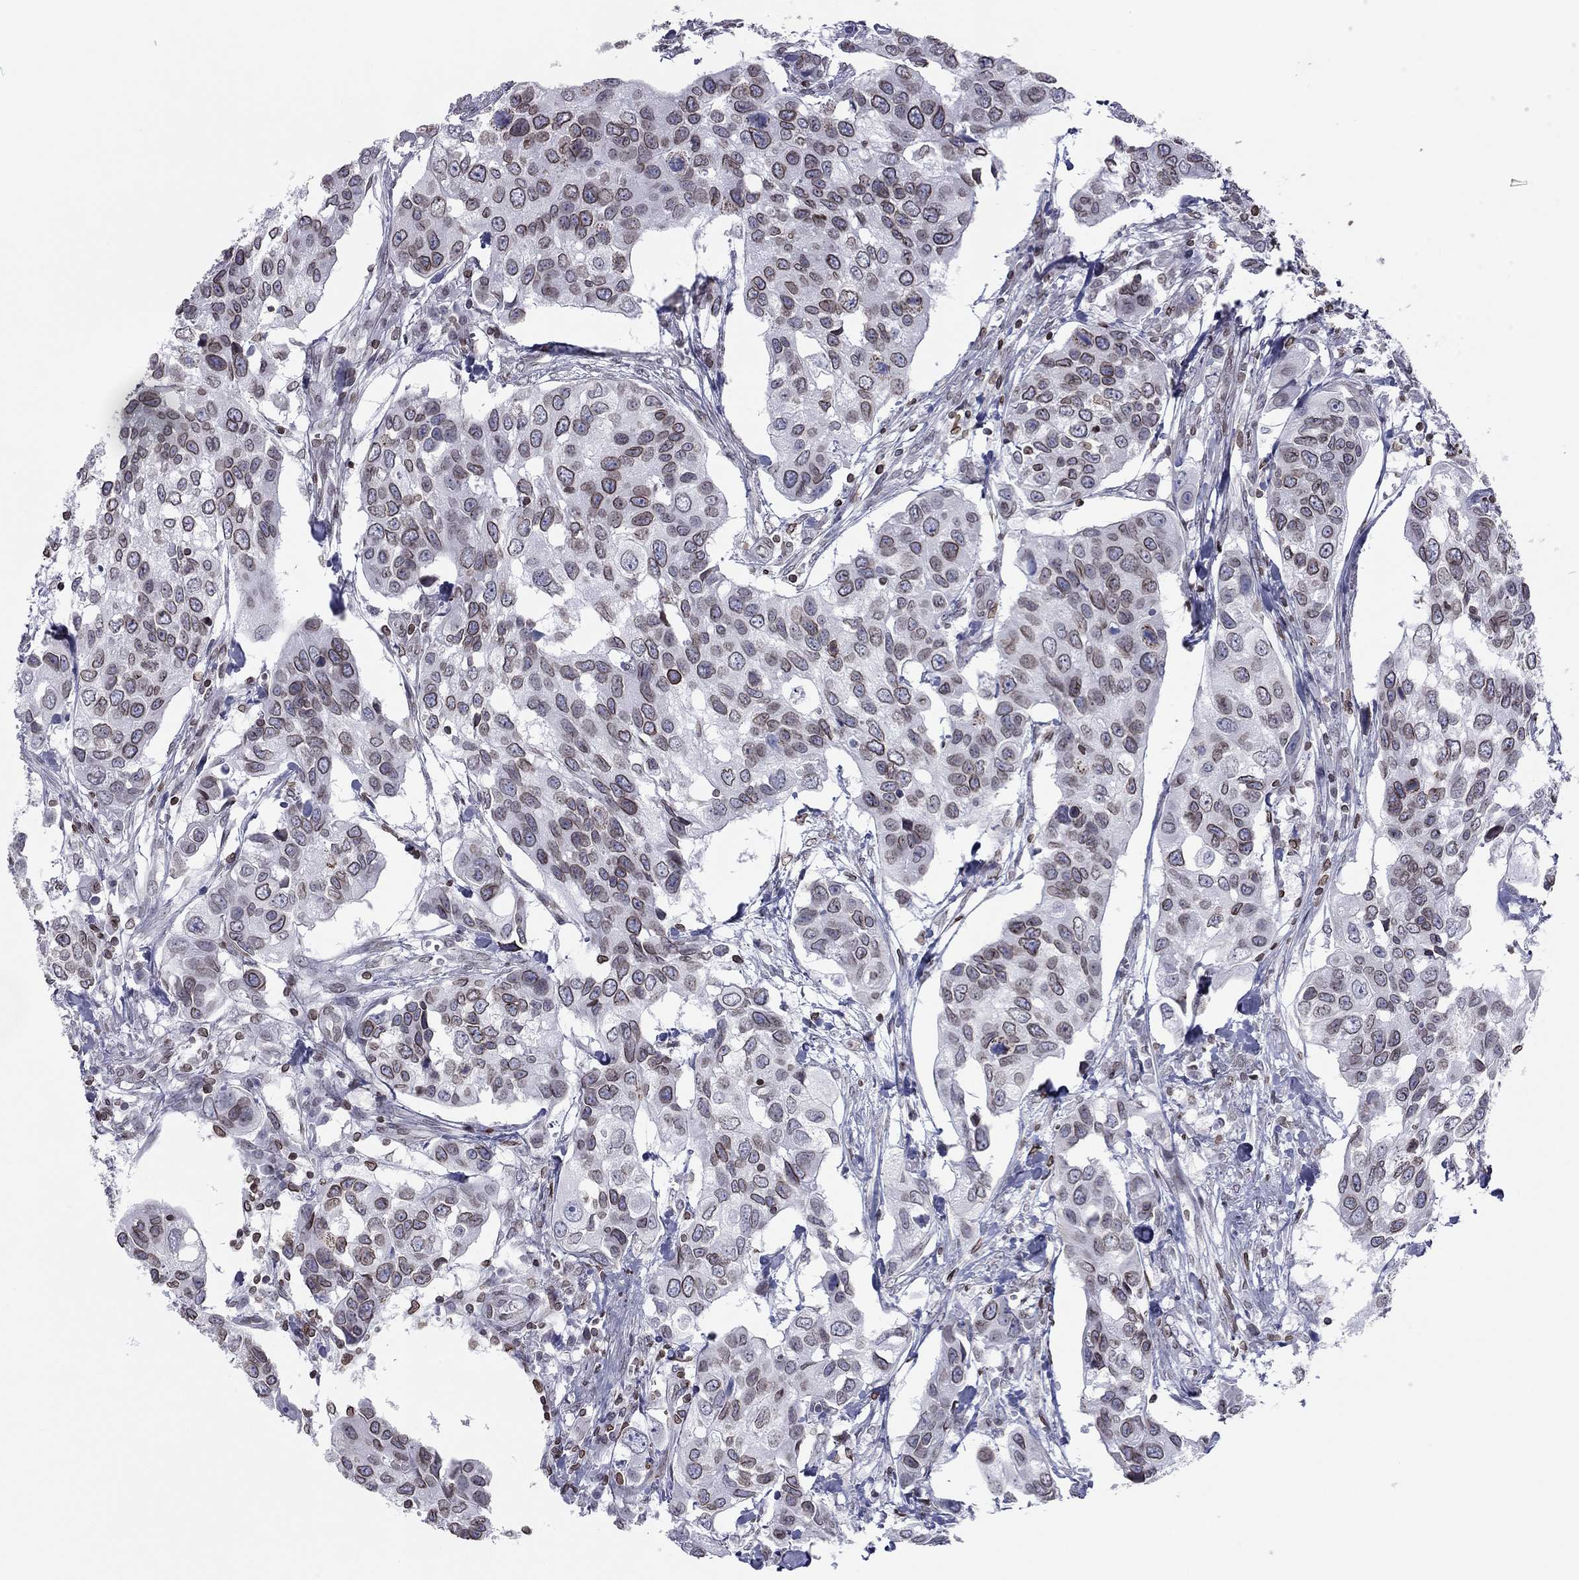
{"staining": {"intensity": "moderate", "quantity": ">75%", "location": "cytoplasmic/membranous,nuclear"}, "tissue": "urothelial cancer", "cell_type": "Tumor cells", "image_type": "cancer", "snomed": [{"axis": "morphology", "description": "Urothelial carcinoma, High grade"}, {"axis": "topography", "description": "Urinary bladder"}], "caption": "This photomicrograph displays urothelial cancer stained with immunohistochemistry to label a protein in brown. The cytoplasmic/membranous and nuclear of tumor cells show moderate positivity for the protein. Nuclei are counter-stained blue.", "gene": "ESPL1", "patient": {"sex": "male", "age": 60}}